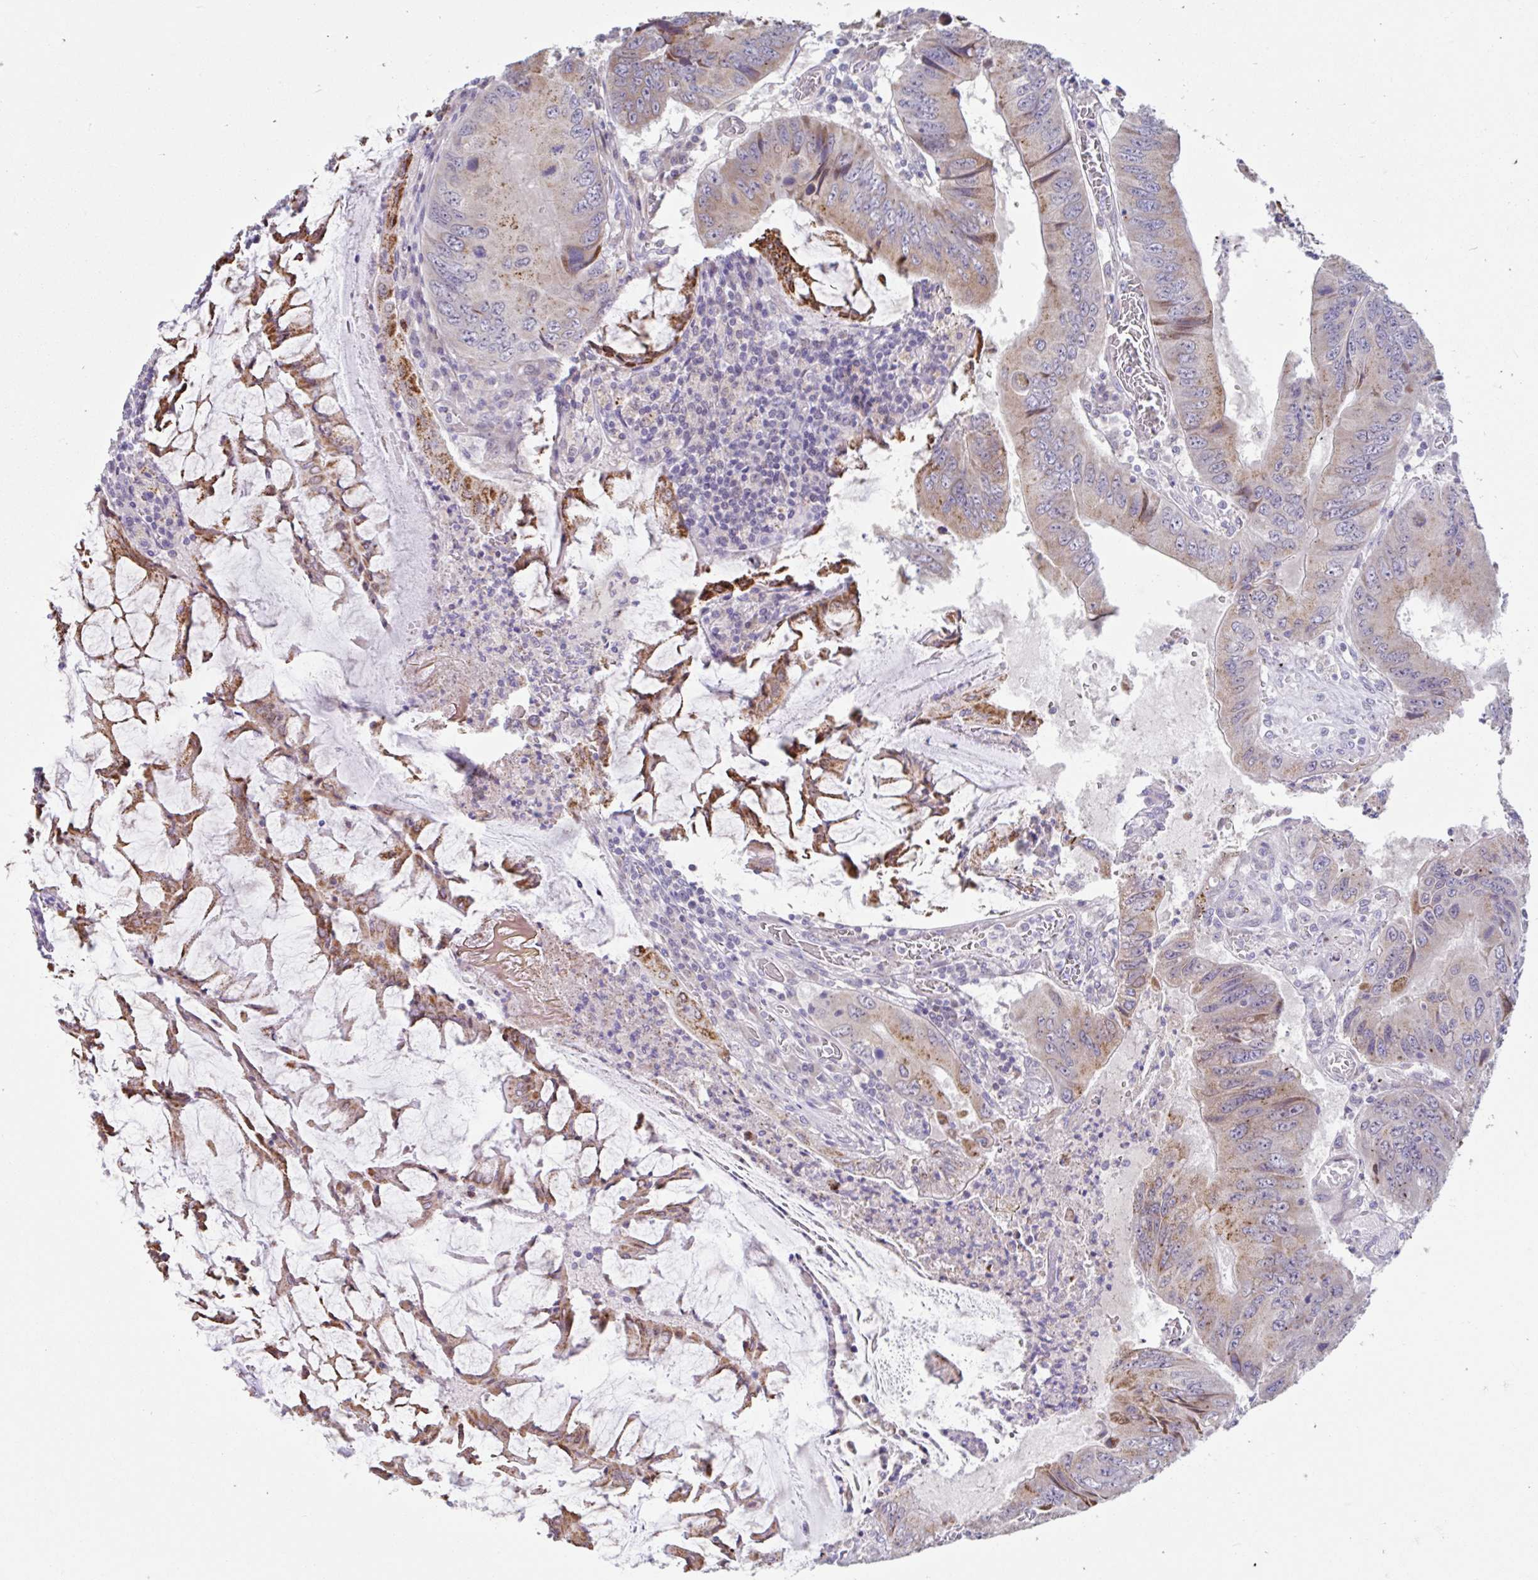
{"staining": {"intensity": "moderate", "quantity": "25%-75%", "location": "cytoplasmic/membranous"}, "tissue": "colorectal cancer", "cell_type": "Tumor cells", "image_type": "cancer", "snomed": [{"axis": "morphology", "description": "Adenocarcinoma, NOS"}, {"axis": "topography", "description": "Colon"}], "caption": "High-power microscopy captured an IHC image of adenocarcinoma (colorectal), revealing moderate cytoplasmic/membranous expression in about 25%-75% of tumor cells. (DAB IHC, brown staining for protein, blue staining for nuclei).", "gene": "NT5C1B", "patient": {"sex": "male", "age": 53}}